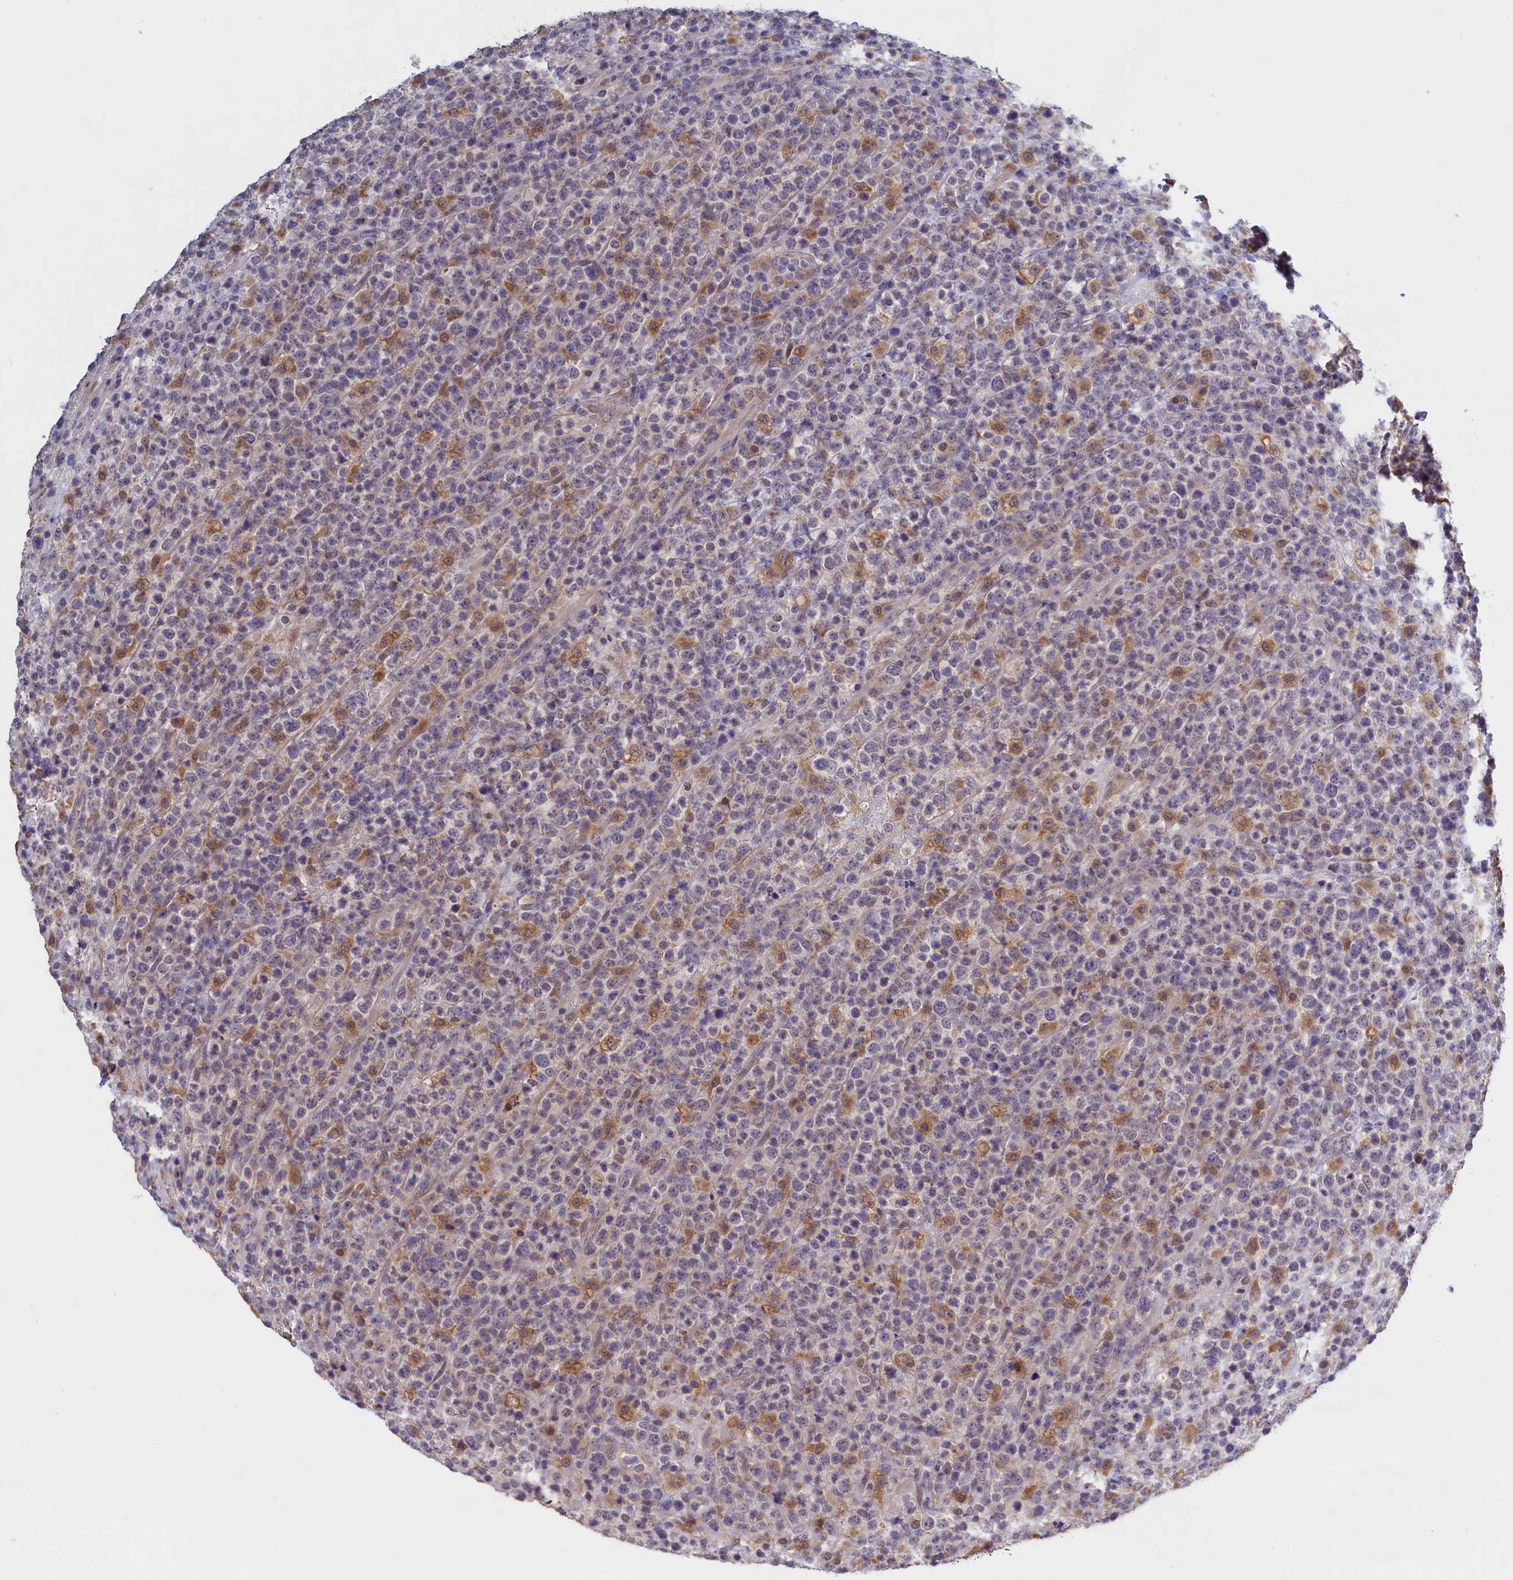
{"staining": {"intensity": "negative", "quantity": "none", "location": "none"}, "tissue": "lymphoma", "cell_type": "Tumor cells", "image_type": "cancer", "snomed": [{"axis": "morphology", "description": "Malignant lymphoma, non-Hodgkin's type, High grade"}, {"axis": "topography", "description": "Colon"}], "caption": "Tumor cells are negative for protein expression in human high-grade malignant lymphoma, non-Hodgkin's type.", "gene": "COL19A1", "patient": {"sex": "female", "age": 53}}